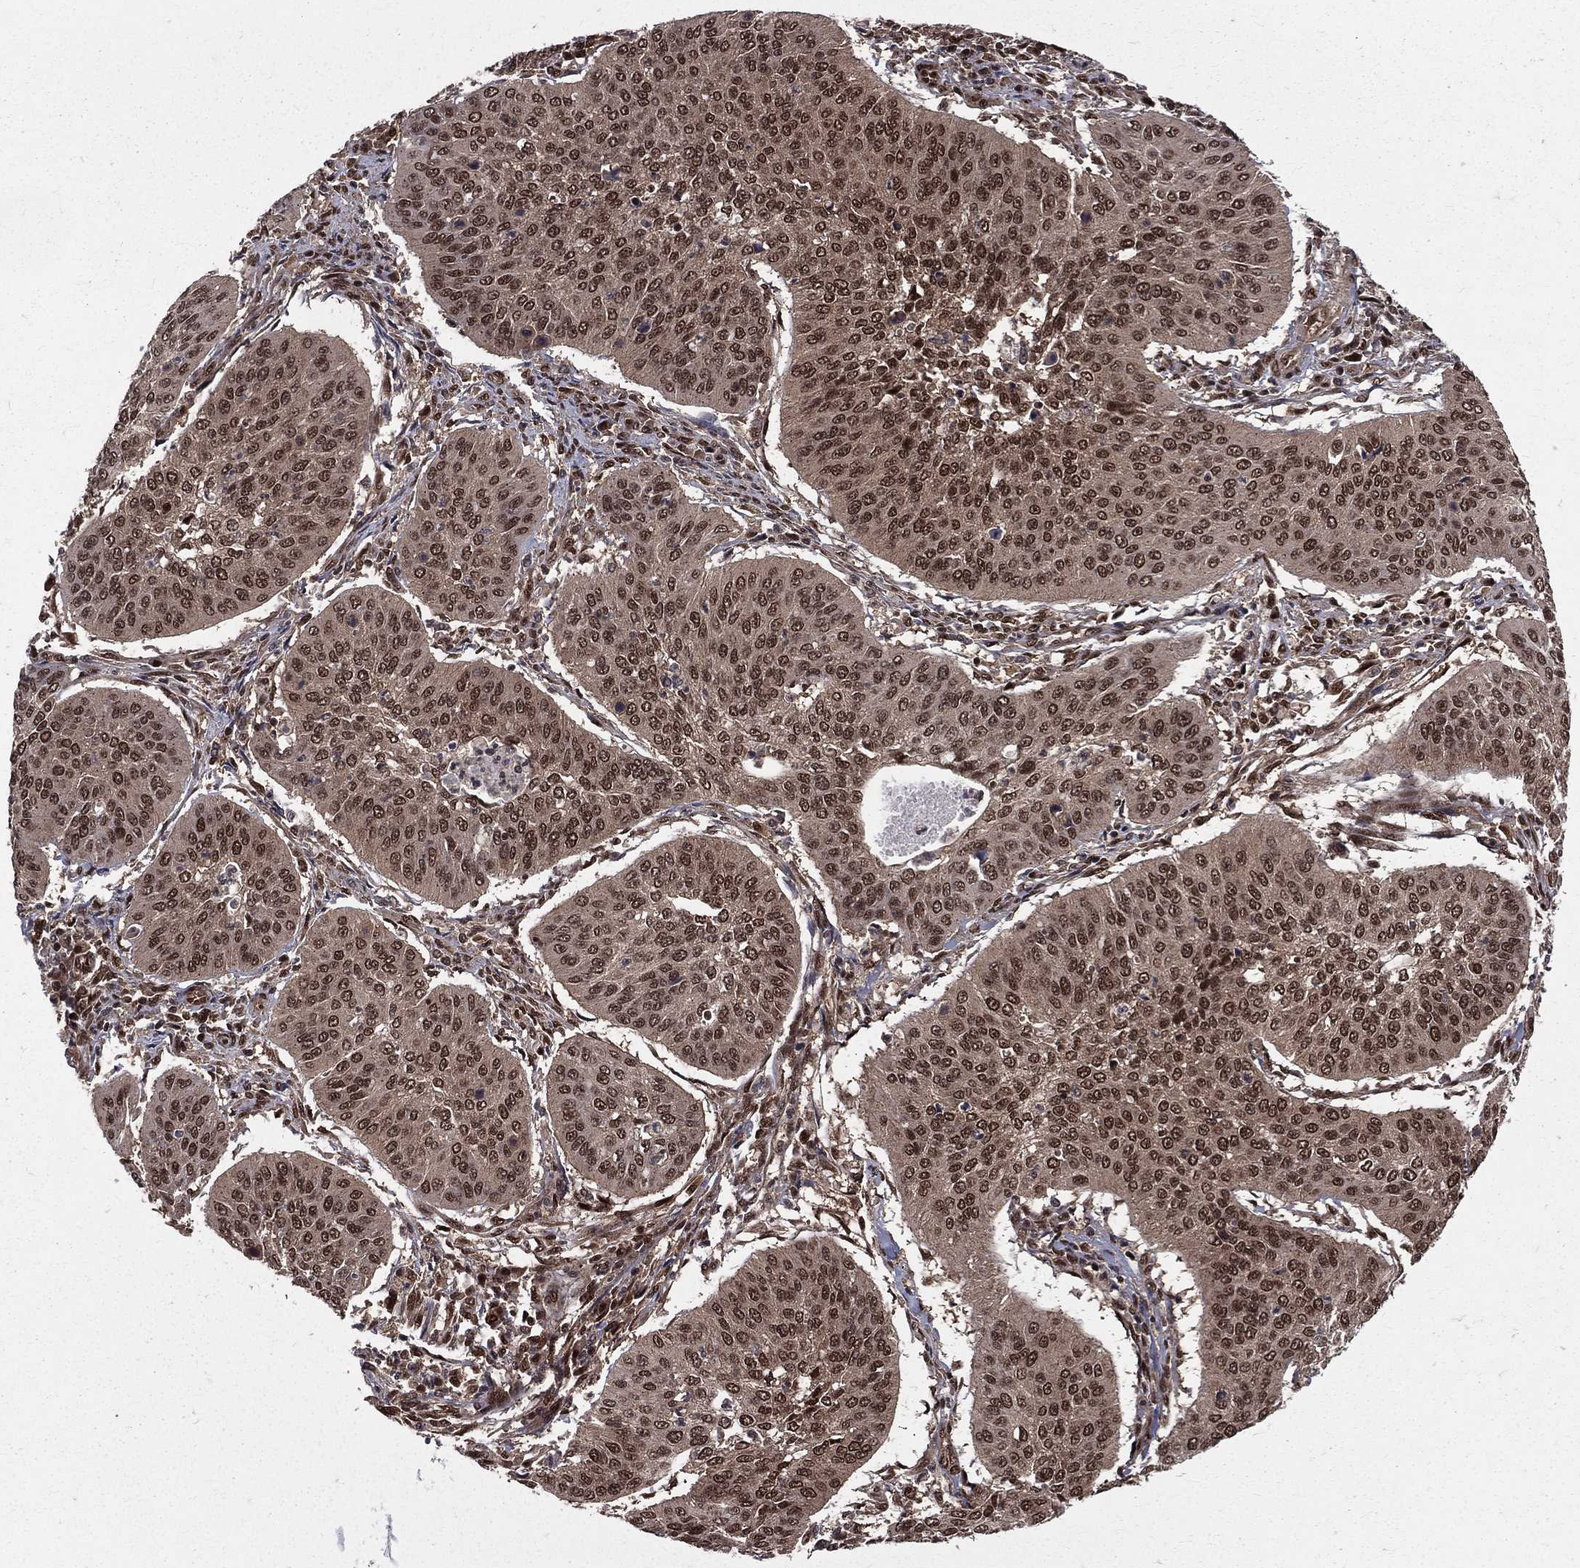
{"staining": {"intensity": "moderate", "quantity": ">75%", "location": "nuclear"}, "tissue": "cervical cancer", "cell_type": "Tumor cells", "image_type": "cancer", "snomed": [{"axis": "morphology", "description": "Normal tissue, NOS"}, {"axis": "morphology", "description": "Squamous cell carcinoma, NOS"}, {"axis": "topography", "description": "Cervix"}], "caption": "The photomicrograph reveals a brown stain indicating the presence of a protein in the nuclear of tumor cells in cervical cancer (squamous cell carcinoma).", "gene": "COPS4", "patient": {"sex": "female", "age": 39}}